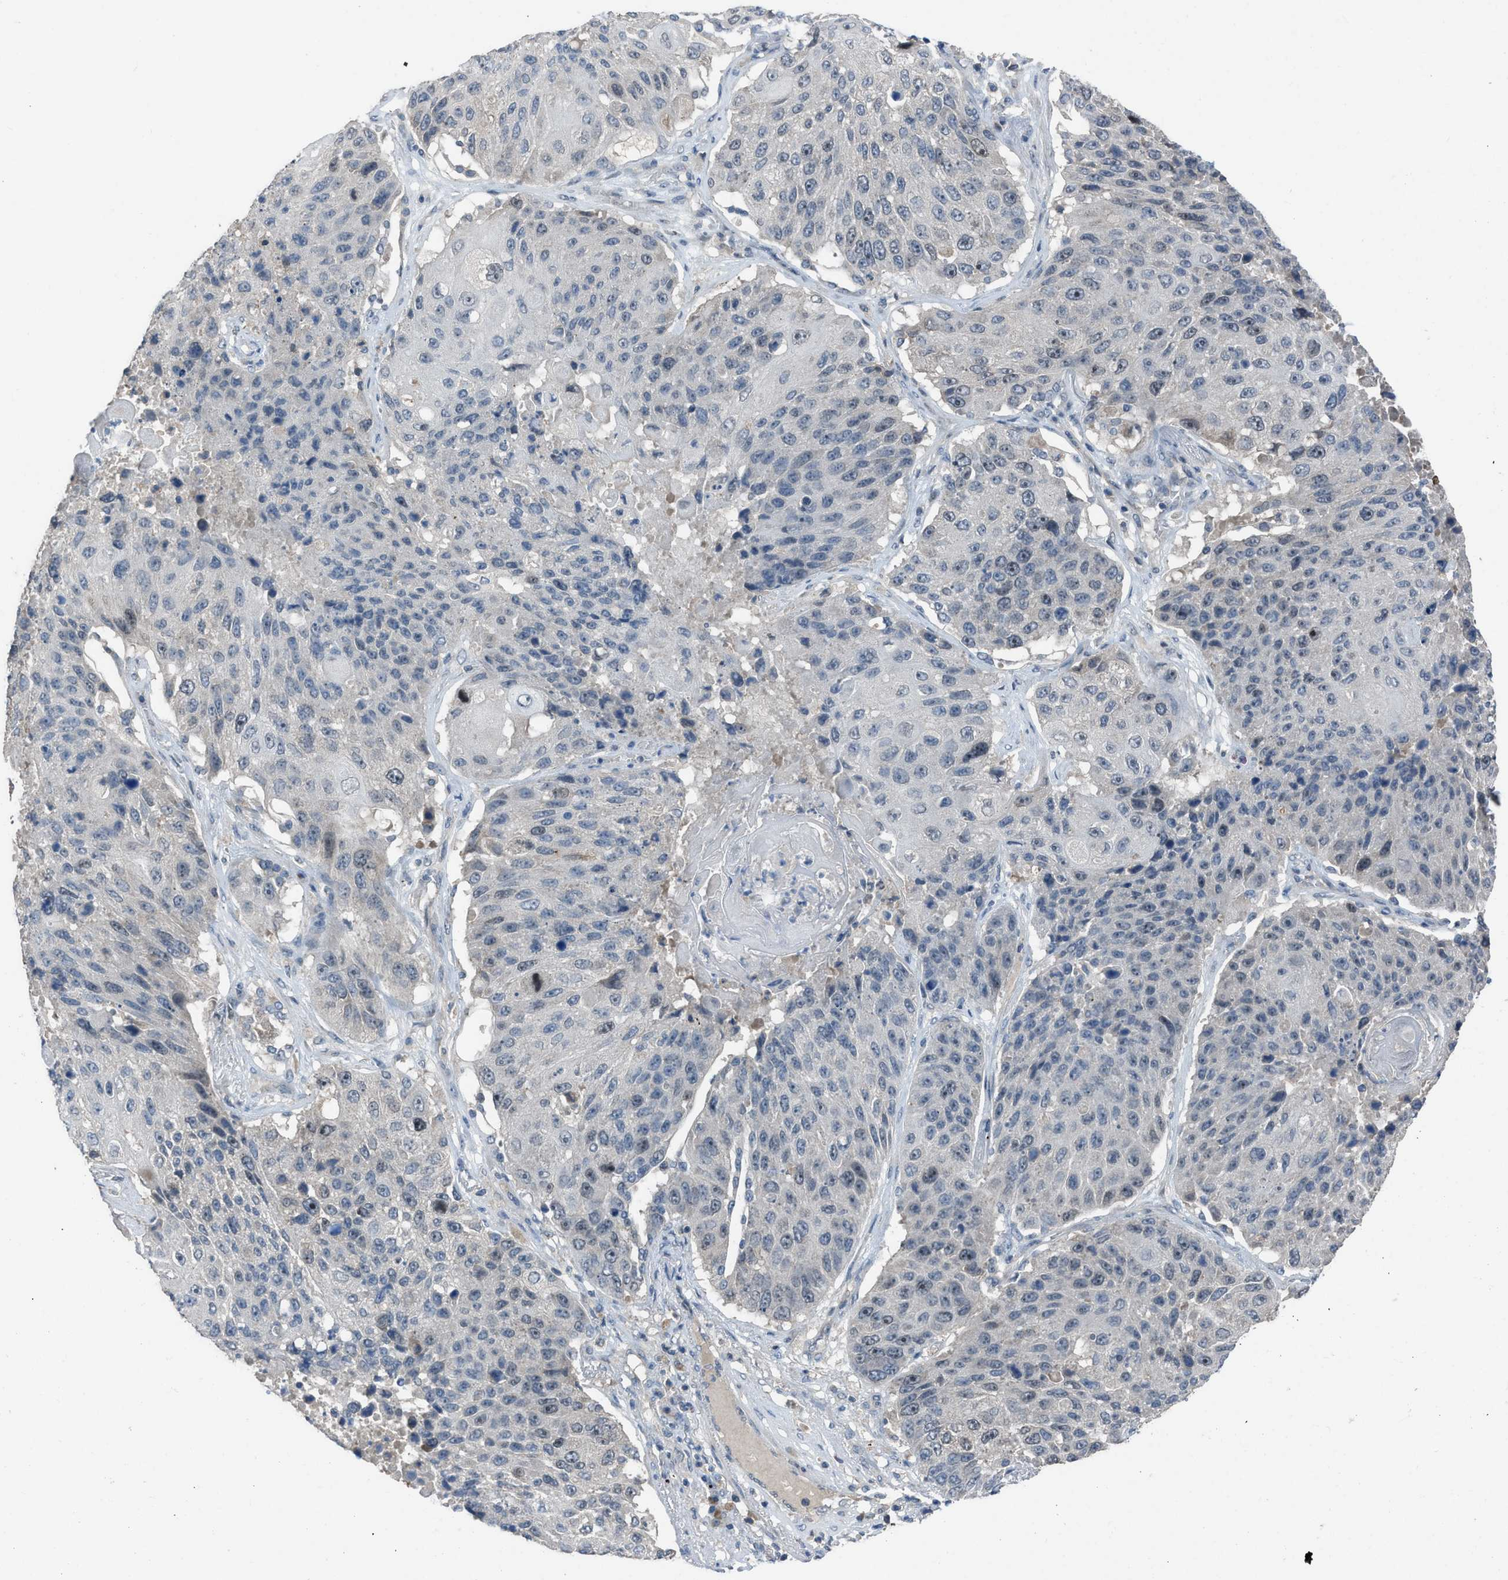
{"staining": {"intensity": "moderate", "quantity": "<25%", "location": "nuclear"}, "tissue": "lung cancer", "cell_type": "Tumor cells", "image_type": "cancer", "snomed": [{"axis": "morphology", "description": "Squamous cell carcinoma, NOS"}, {"axis": "topography", "description": "Lung"}], "caption": "Approximately <25% of tumor cells in human squamous cell carcinoma (lung) exhibit moderate nuclear protein expression as visualized by brown immunohistochemical staining.", "gene": "MIS18A", "patient": {"sex": "male", "age": 61}}